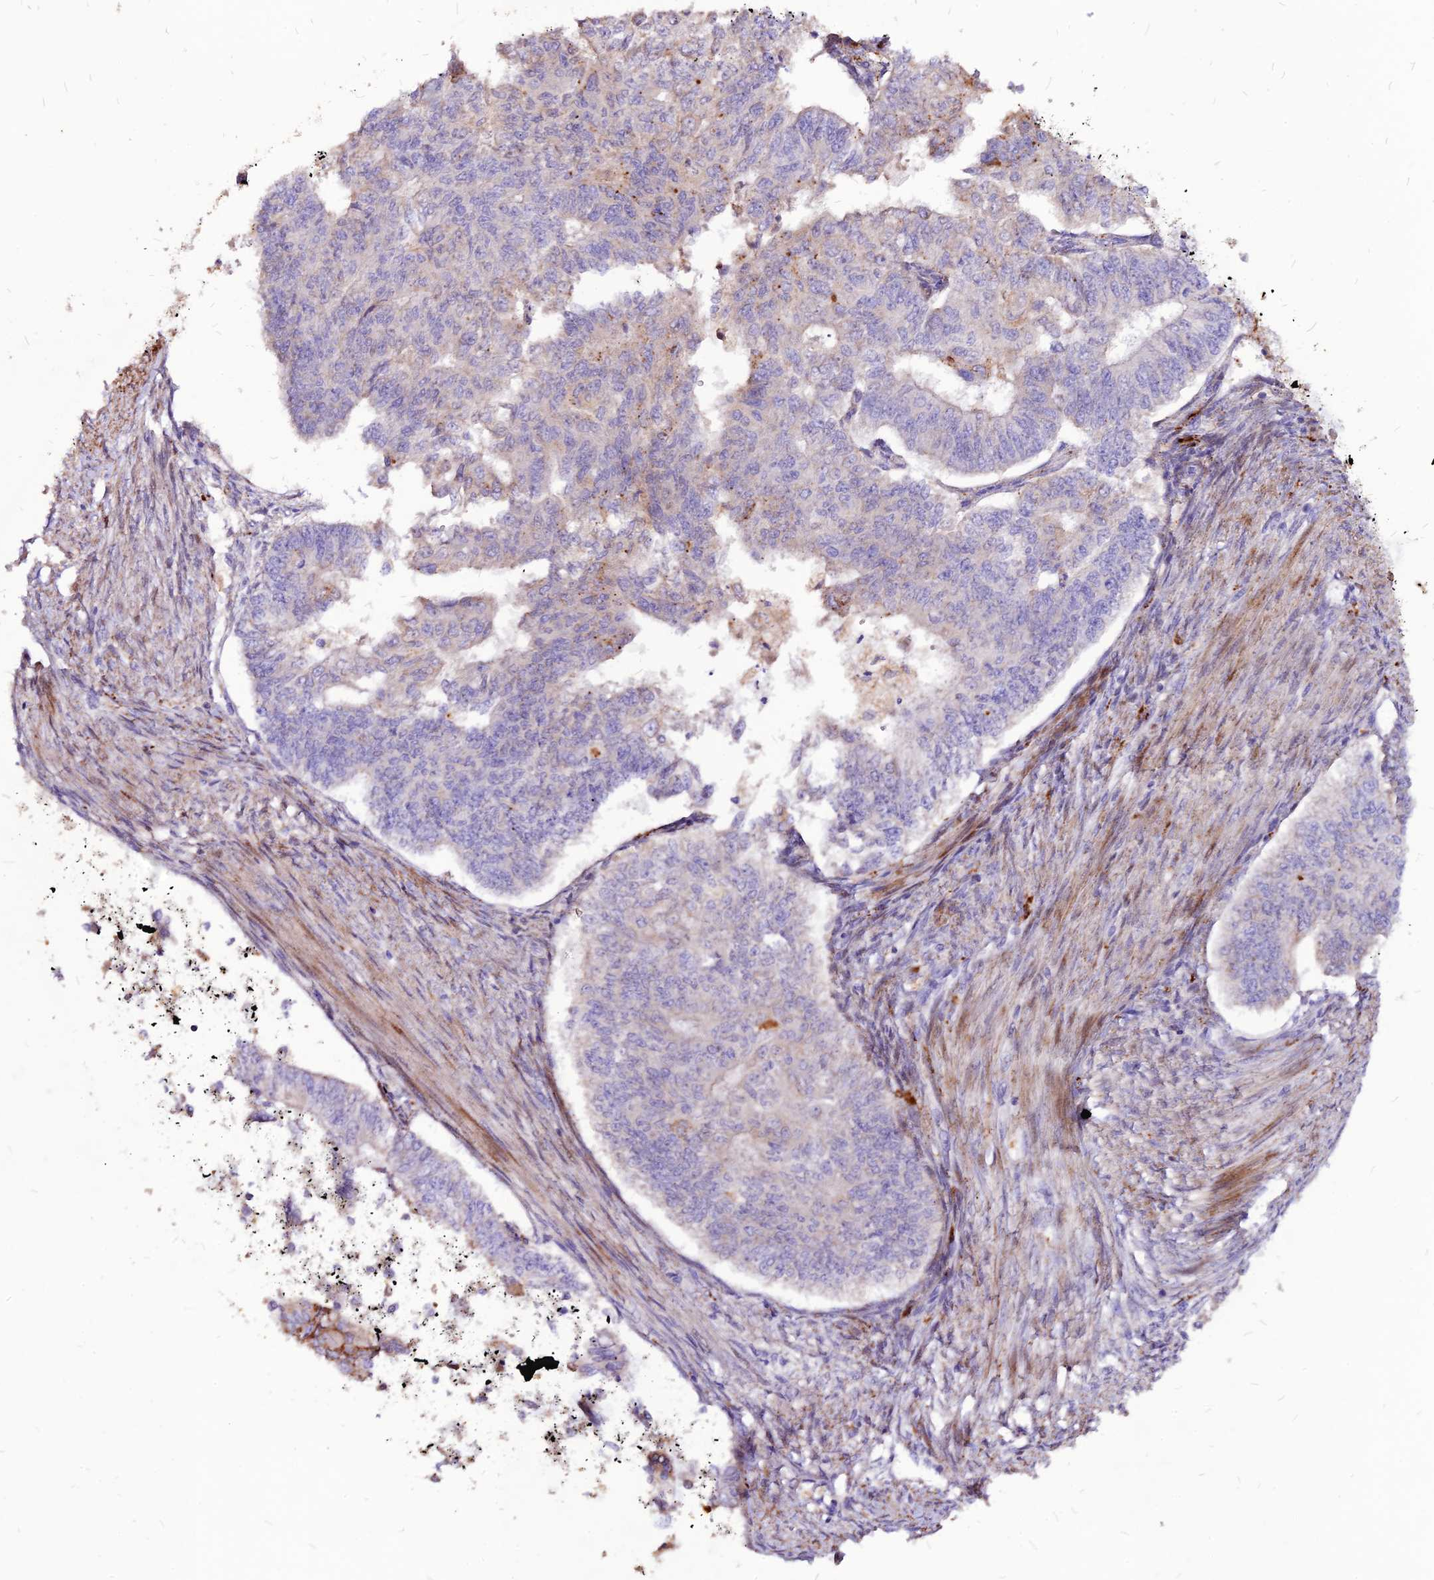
{"staining": {"intensity": "negative", "quantity": "none", "location": "none"}, "tissue": "endometrial cancer", "cell_type": "Tumor cells", "image_type": "cancer", "snomed": [{"axis": "morphology", "description": "Adenocarcinoma, NOS"}, {"axis": "topography", "description": "Endometrium"}], "caption": "A micrograph of human endometrial cancer (adenocarcinoma) is negative for staining in tumor cells.", "gene": "RIMOC1", "patient": {"sex": "female", "age": 32}}